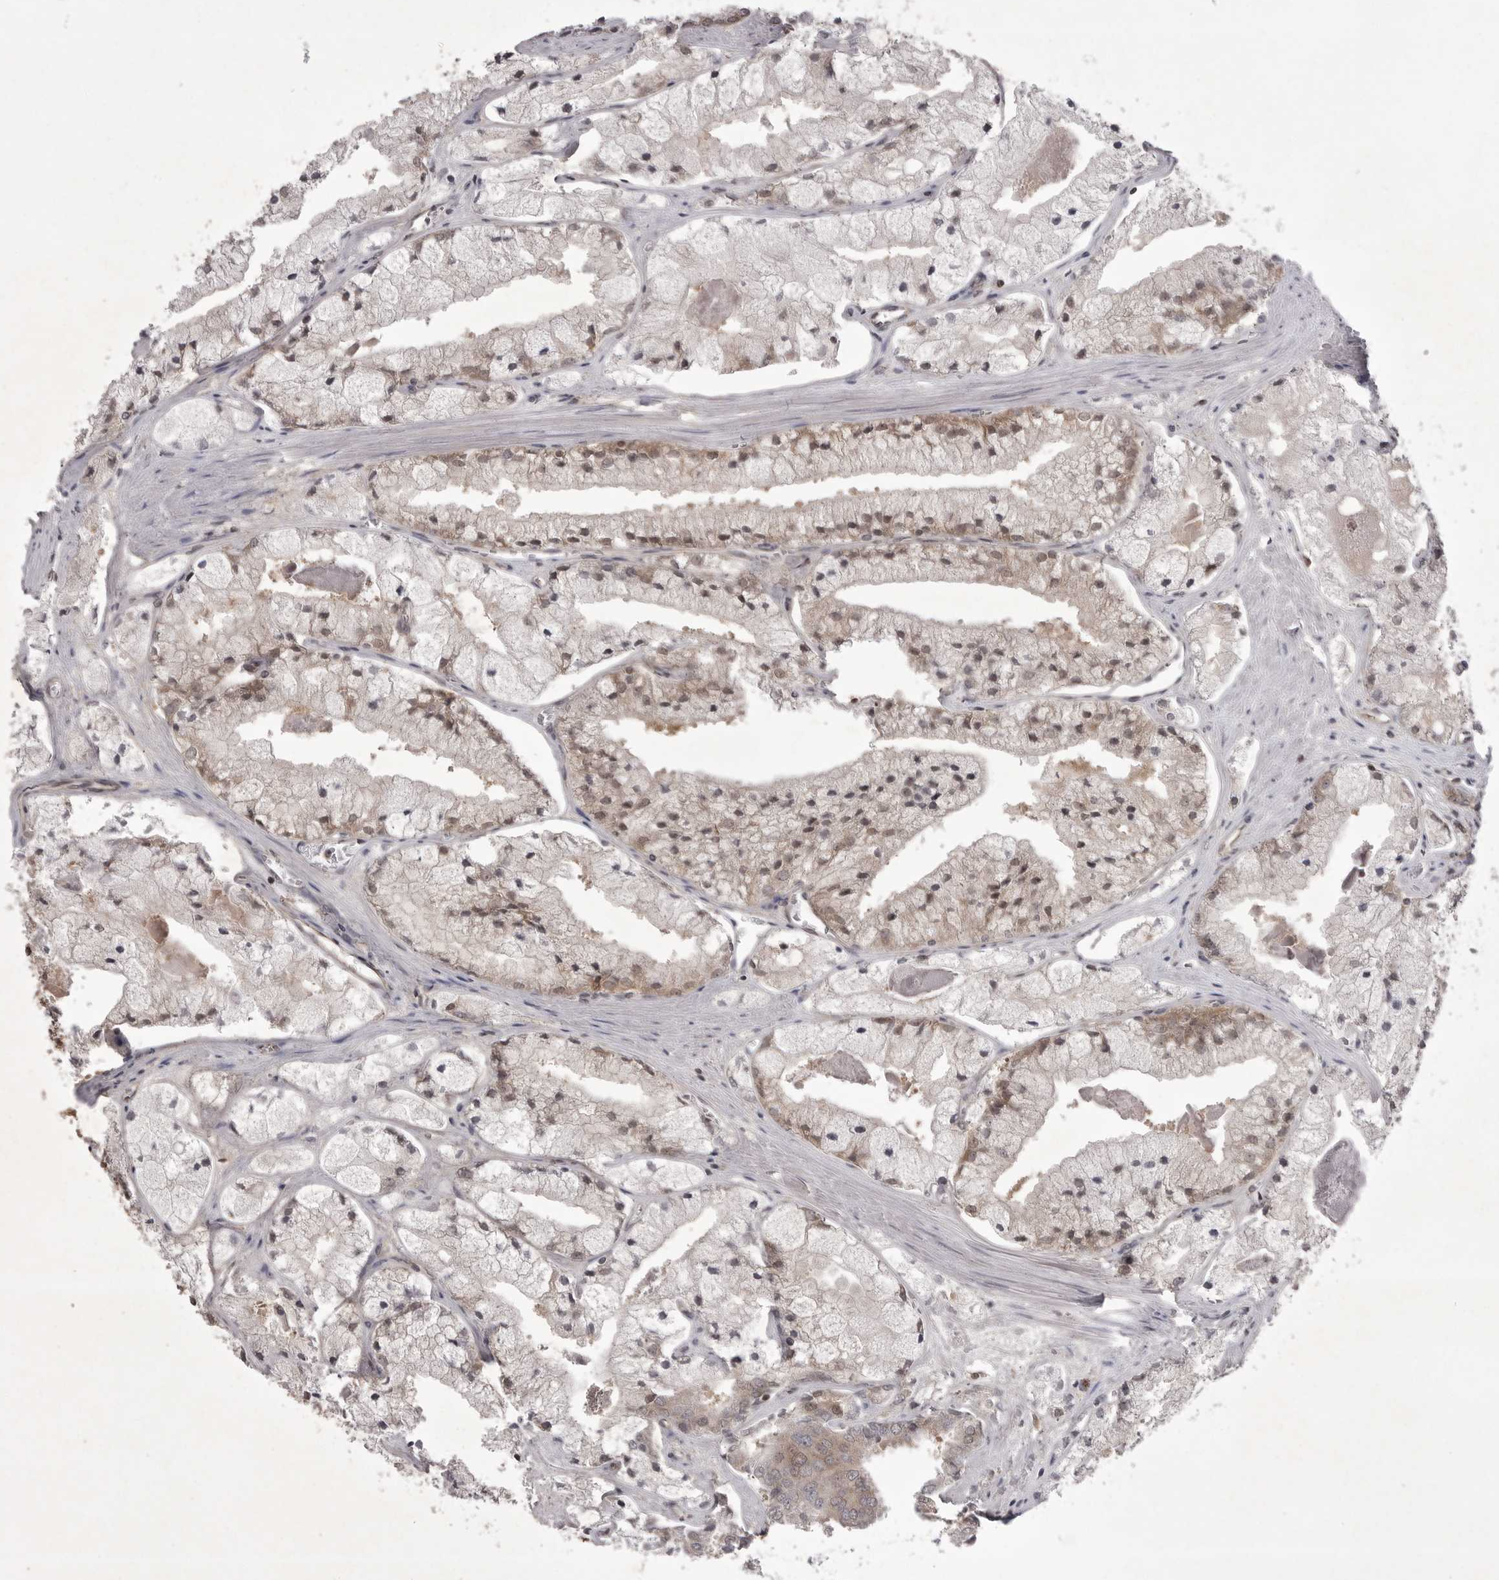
{"staining": {"intensity": "weak", "quantity": "25%-75%", "location": "cytoplasmic/membranous"}, "tissue": "prostate cancer", "cell_type": "Tumor cells", "image_type": "cancer", "snomed": [{"axis": "morphology", "description": "Adenocarcinoma, High grade"}, {"axis": "topography", "description": "Prostate"}], "caption": "Immunohistochemistry (IHC) of prostate adenocarcinoma (high-grade) exhibits low levels of weak cytoplasmic/membranous positivity in about 25%-75% of tumor cells.", "gene": "STK24", "patient": {"sex": "male", "age": 50}}